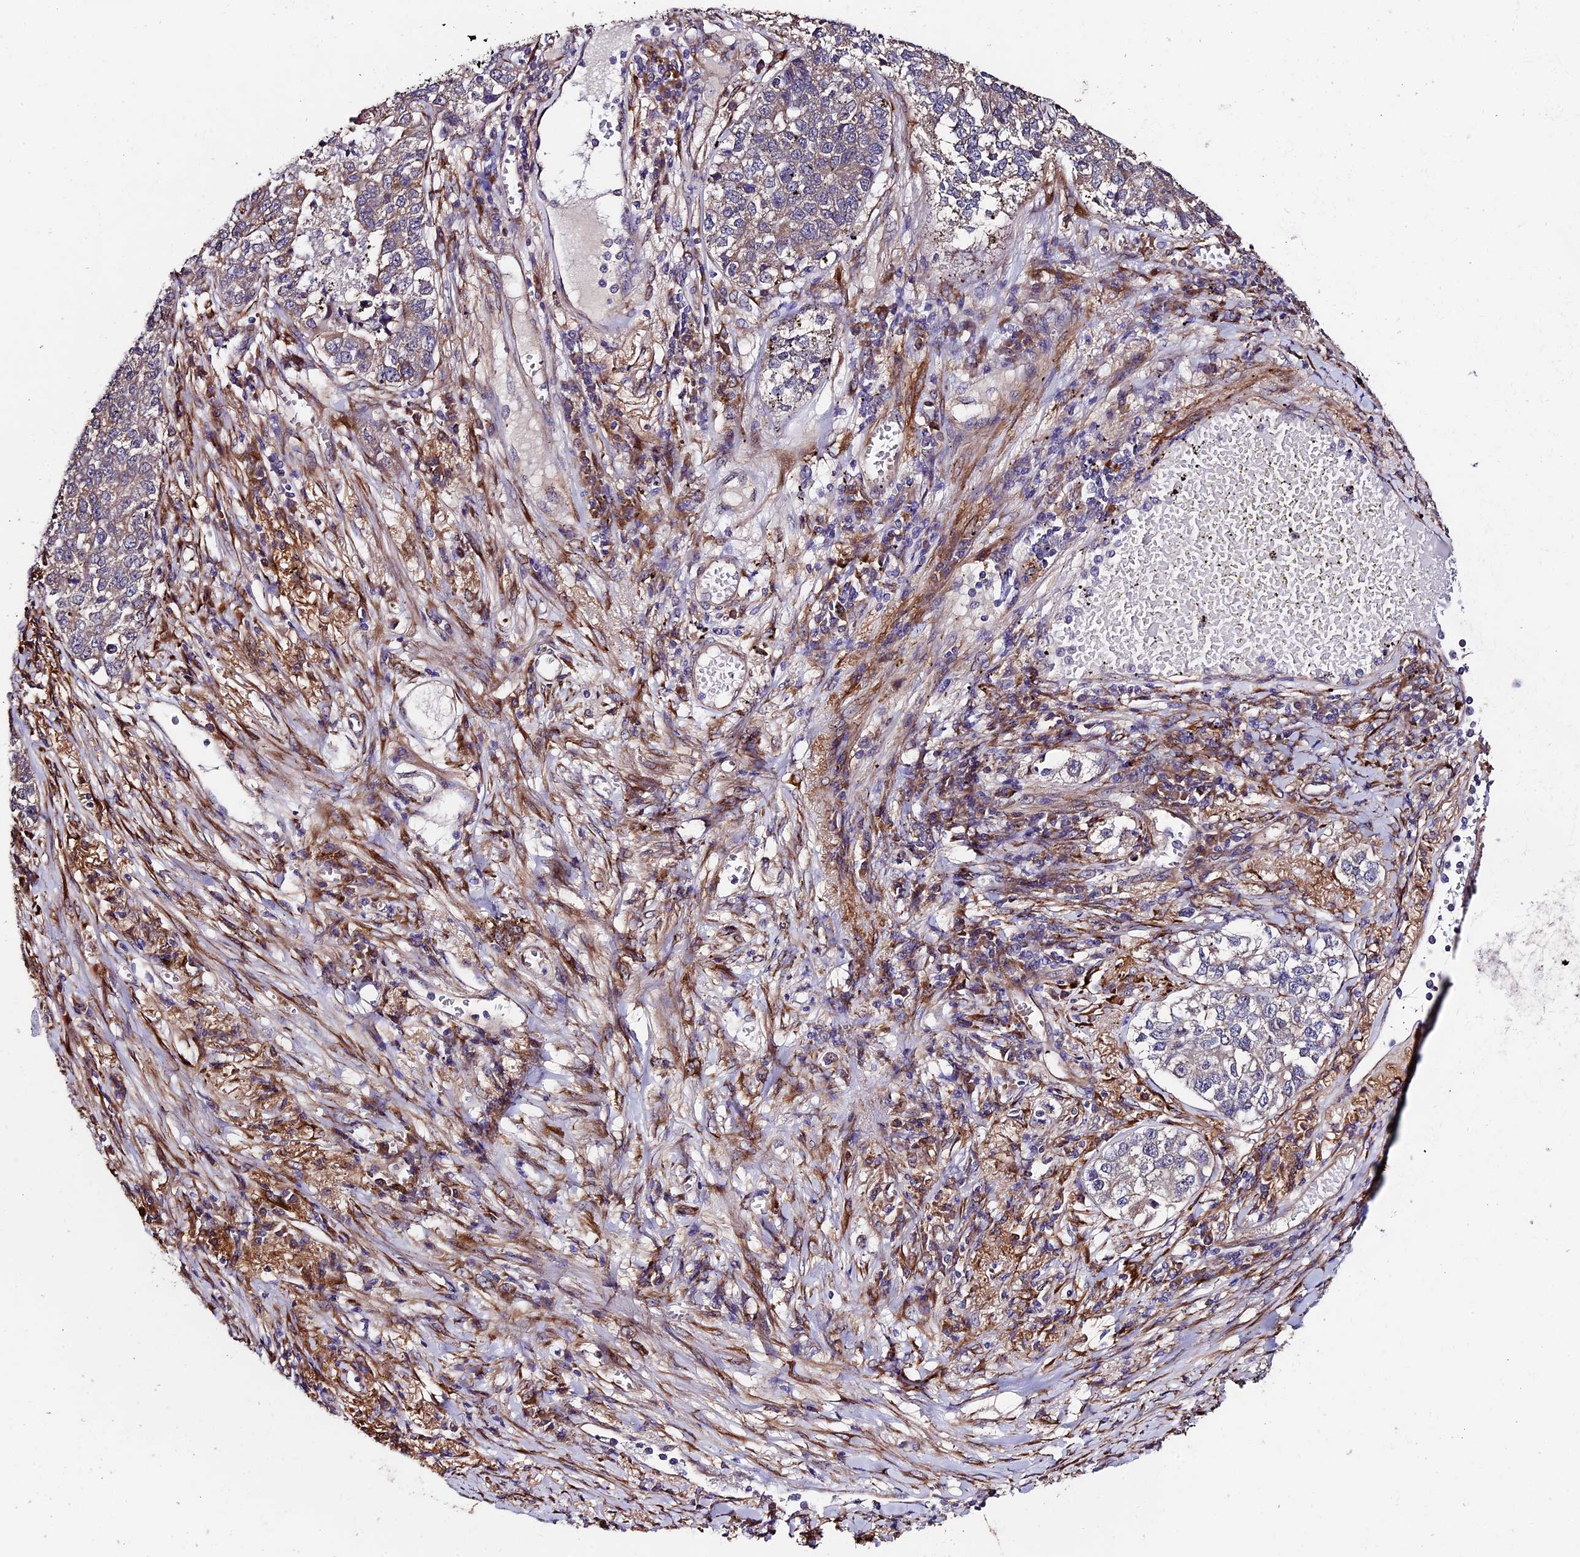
{"staining": {"intensity": "weak", "quantity": "<25%", "location": "cytoplasmic/membranous"}, "tissue": "lung cancer", "cell_type": "Tumor cells", "image_type": "cancer", "snomed": [{"axis": "morphology", "description": "Adenocarcinoma, NOS"}, {"axis": "topography", "description": "Lung"}], "caption": "Immunohistochemistry of human lung adenocarcinoma shows no staining in tumor cells. Brightfield microscopy of immunohistochemistry stained with DAB (brown) and hematoxylin (blue), captured at high magnification.", "gene": "LSM7", "patient": {"sex": "male", "age": 49}}